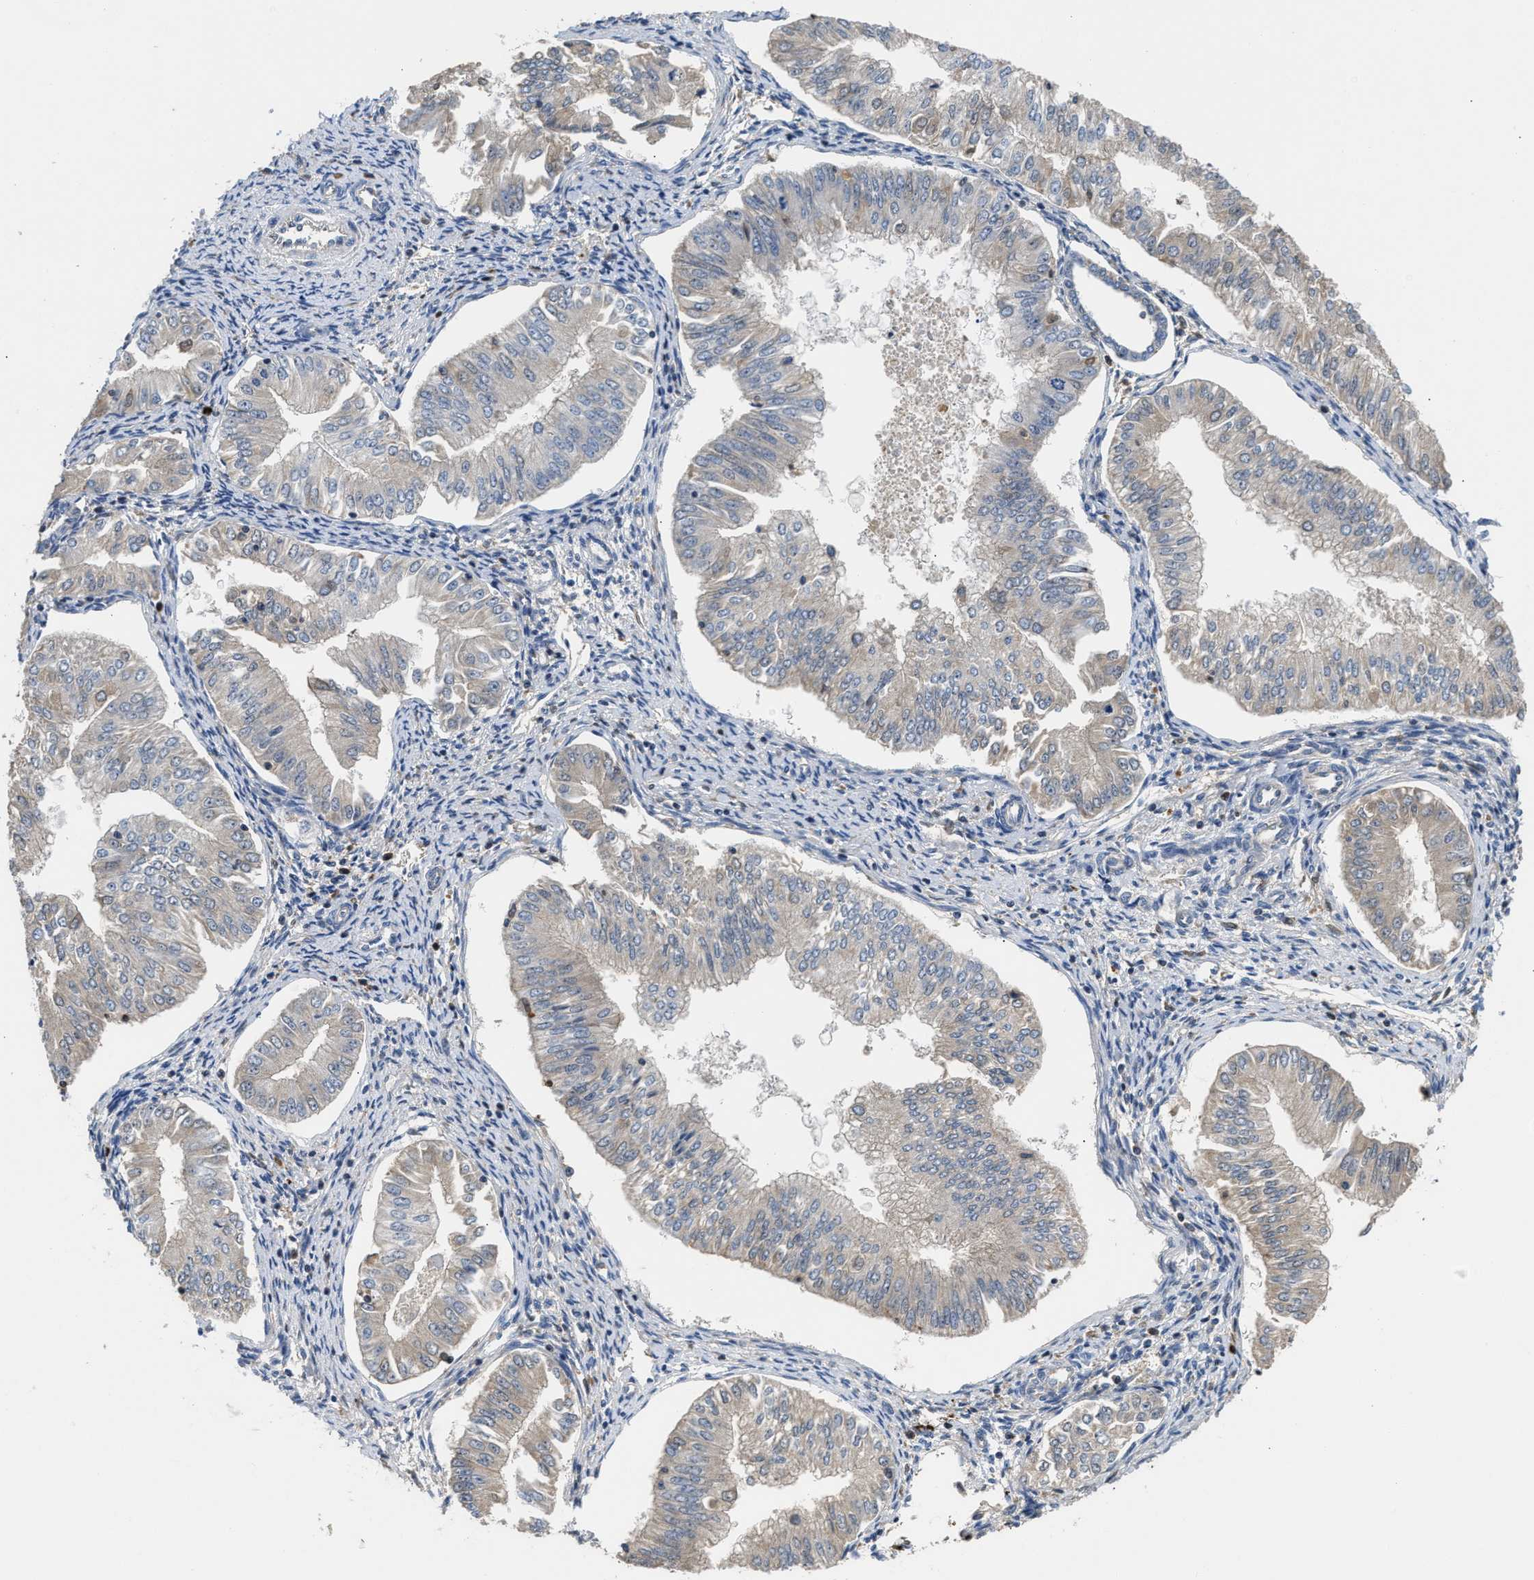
{"staining": {"intensity": "negative", "quantity": "none", "location": "none"}, "tissue": "endometrial cancer", "cell_type": "Tumor cells", "image_type": "cancer", "snomed": [{"axis": "morphology", "description": "Normal tissue, NOS"}, {"axis": "morphology", "description": "Adenocarcinoma, NOS"}, {"axis": "topography", "description": "Endometrium"}], "caption": "IHC of endometrial cancer displays no staining in tumor cells.", "gene": "OSTF1", "patient": {"sex": "female", "age": 53}}